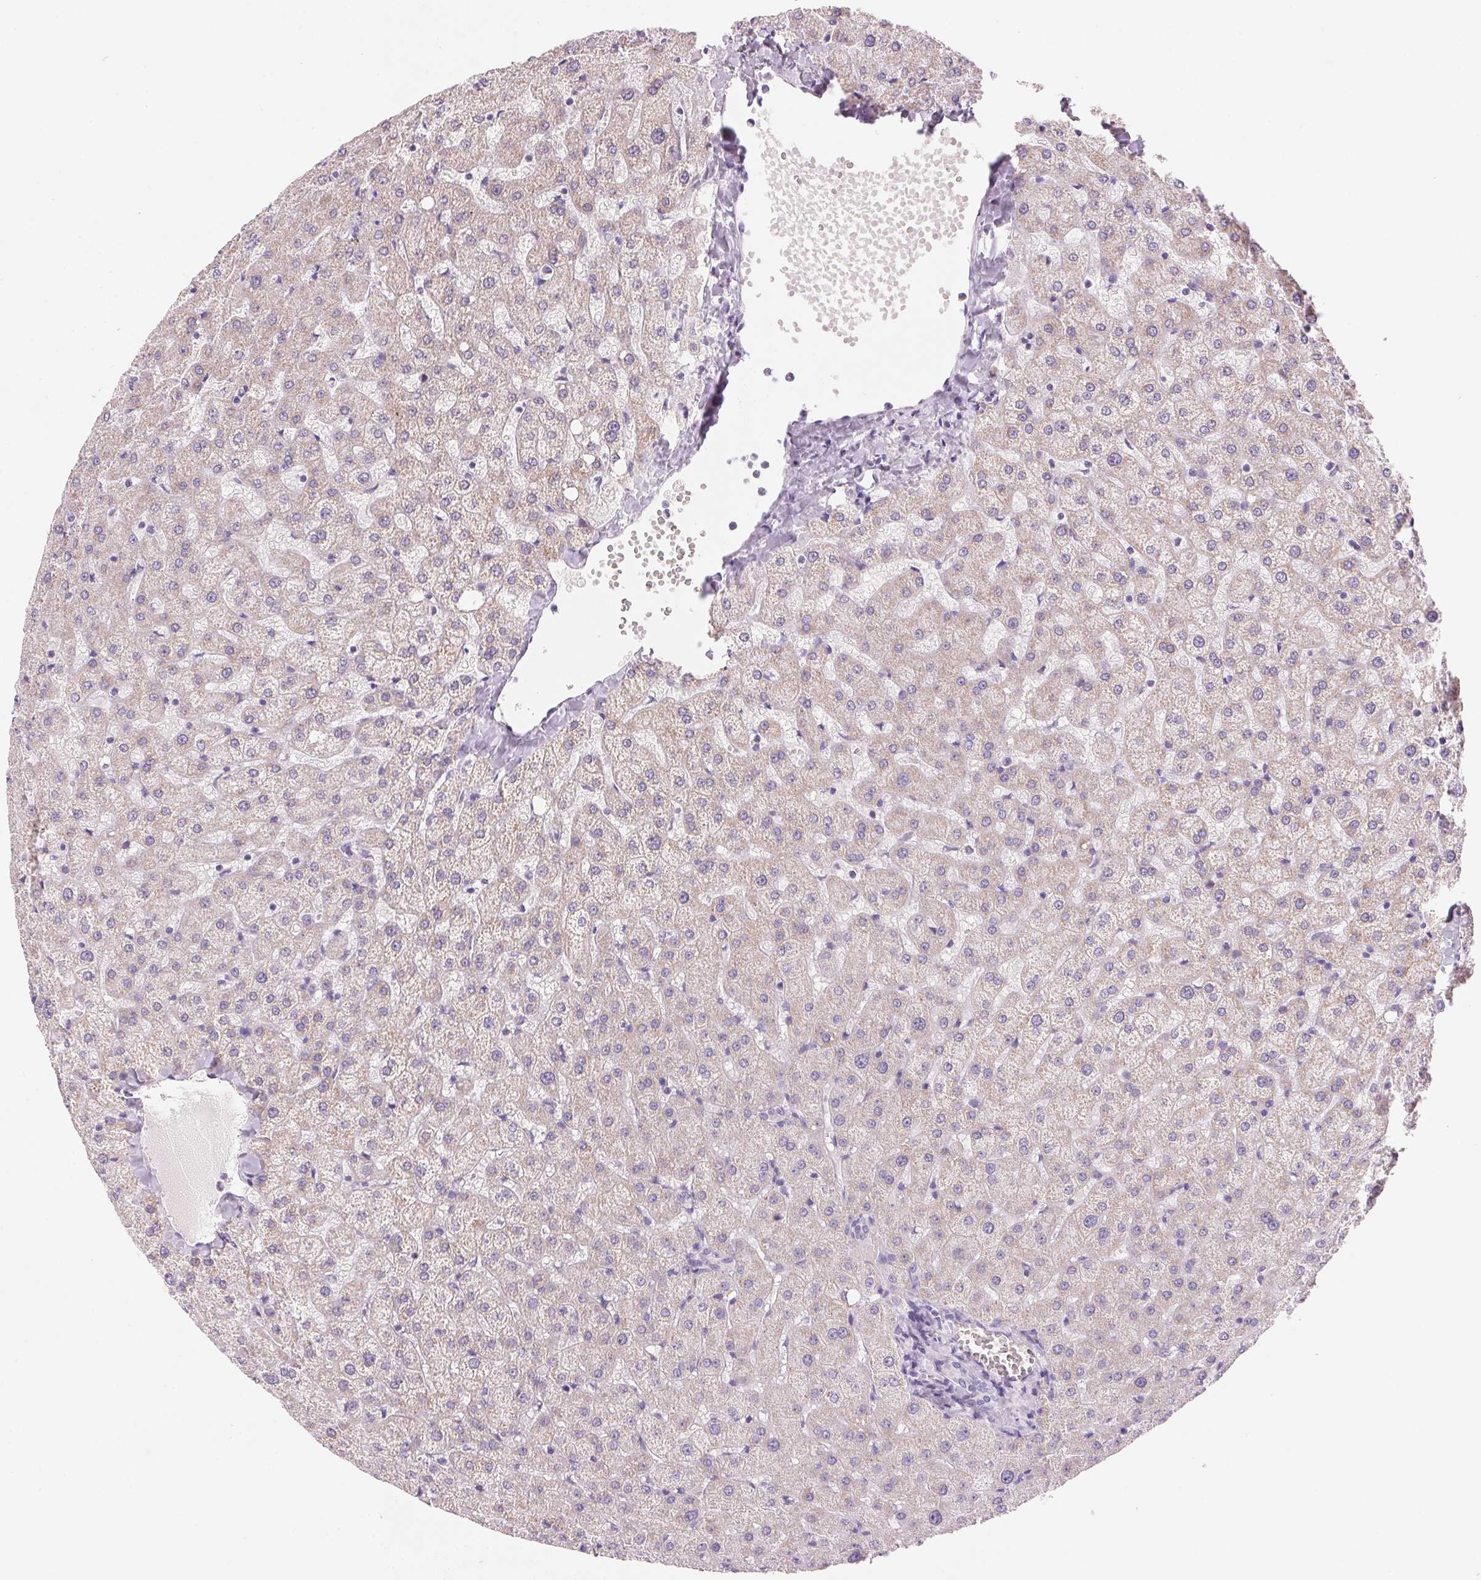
{"staining": {"intensity": "negative", "quantity": "none", "location": "none"}, "tissue": "liver", "cell_type": "Cholangiocytes", "image_type": "normal", "snomed": [{"axis": "morphology", "description": "Normal tissue, NOS"}, {"axis": "topography", "description": "Liver"}], "caption": "The image displays no staining of cholangiocytes in unremarkable liver.", "gene": "CYP11B1", "patient": {"sex": "female", "age": 50}}